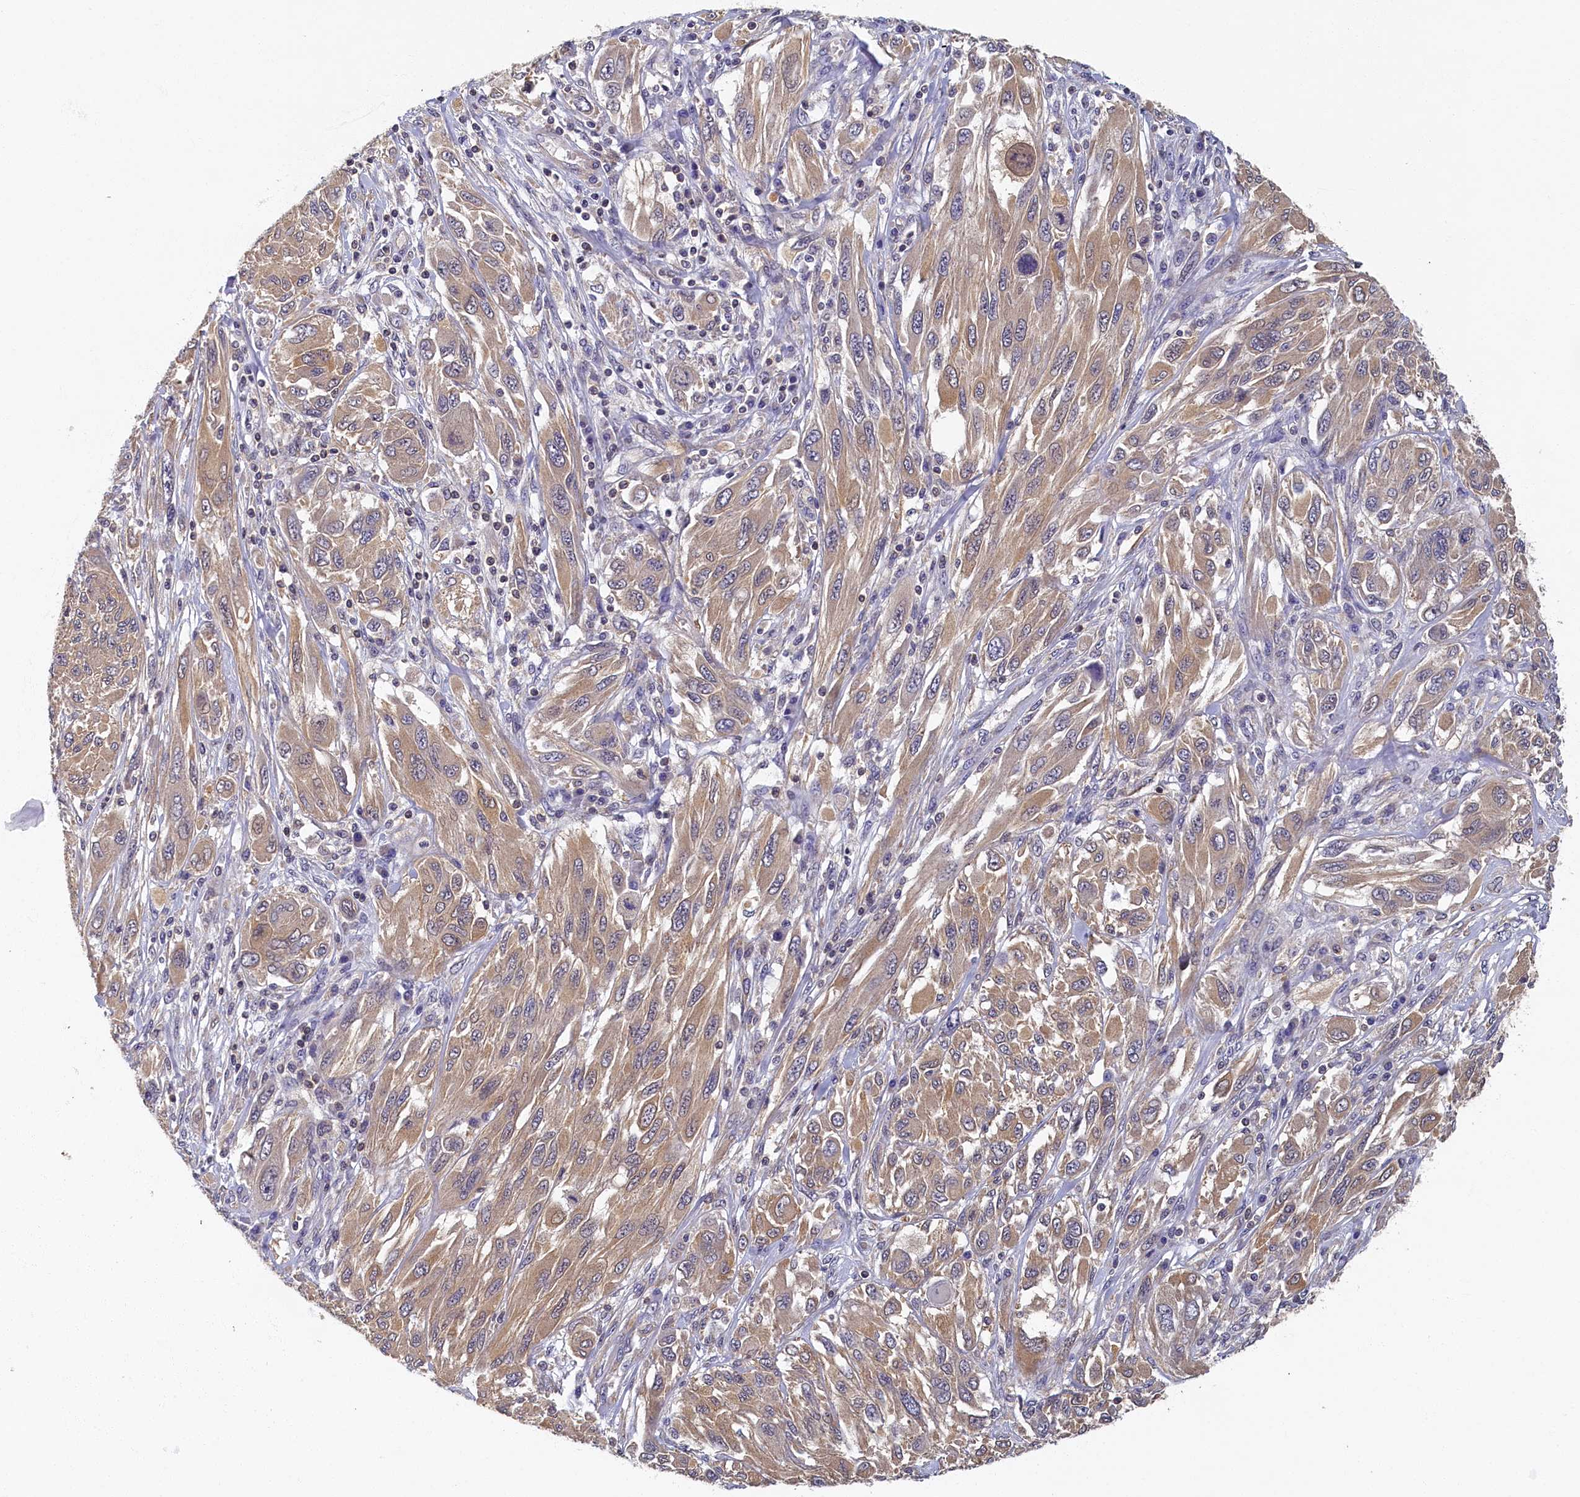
{"staining": {"intensity": "moderate", "quantity": "25%-75%", "location": "cytoplasmic/membranous"}, "tissue": "melanoma", "cell_type": "Tumor cells", "image_type": "cancer", "snomed": [{"axis": "morphology", "description": "Malignant melanoma, NOS"}, {"axis": "topography", "description": "Skin"}], "caption": "IHC staining of melanoma, which reveals medium levels of moderate cytoplasmic/membranous staining in approximately 25%-75% of tumor cells indicating moderate cytoplasmic/membranous protein staining. The staining was performed using DAB (3,3'-diaminobenzidine) (brown) for protein detection and nuclei were counterstained in hematoxylin (blue).", "gene": "TBCB", "patient": {"sex": "female", "age": 91}}